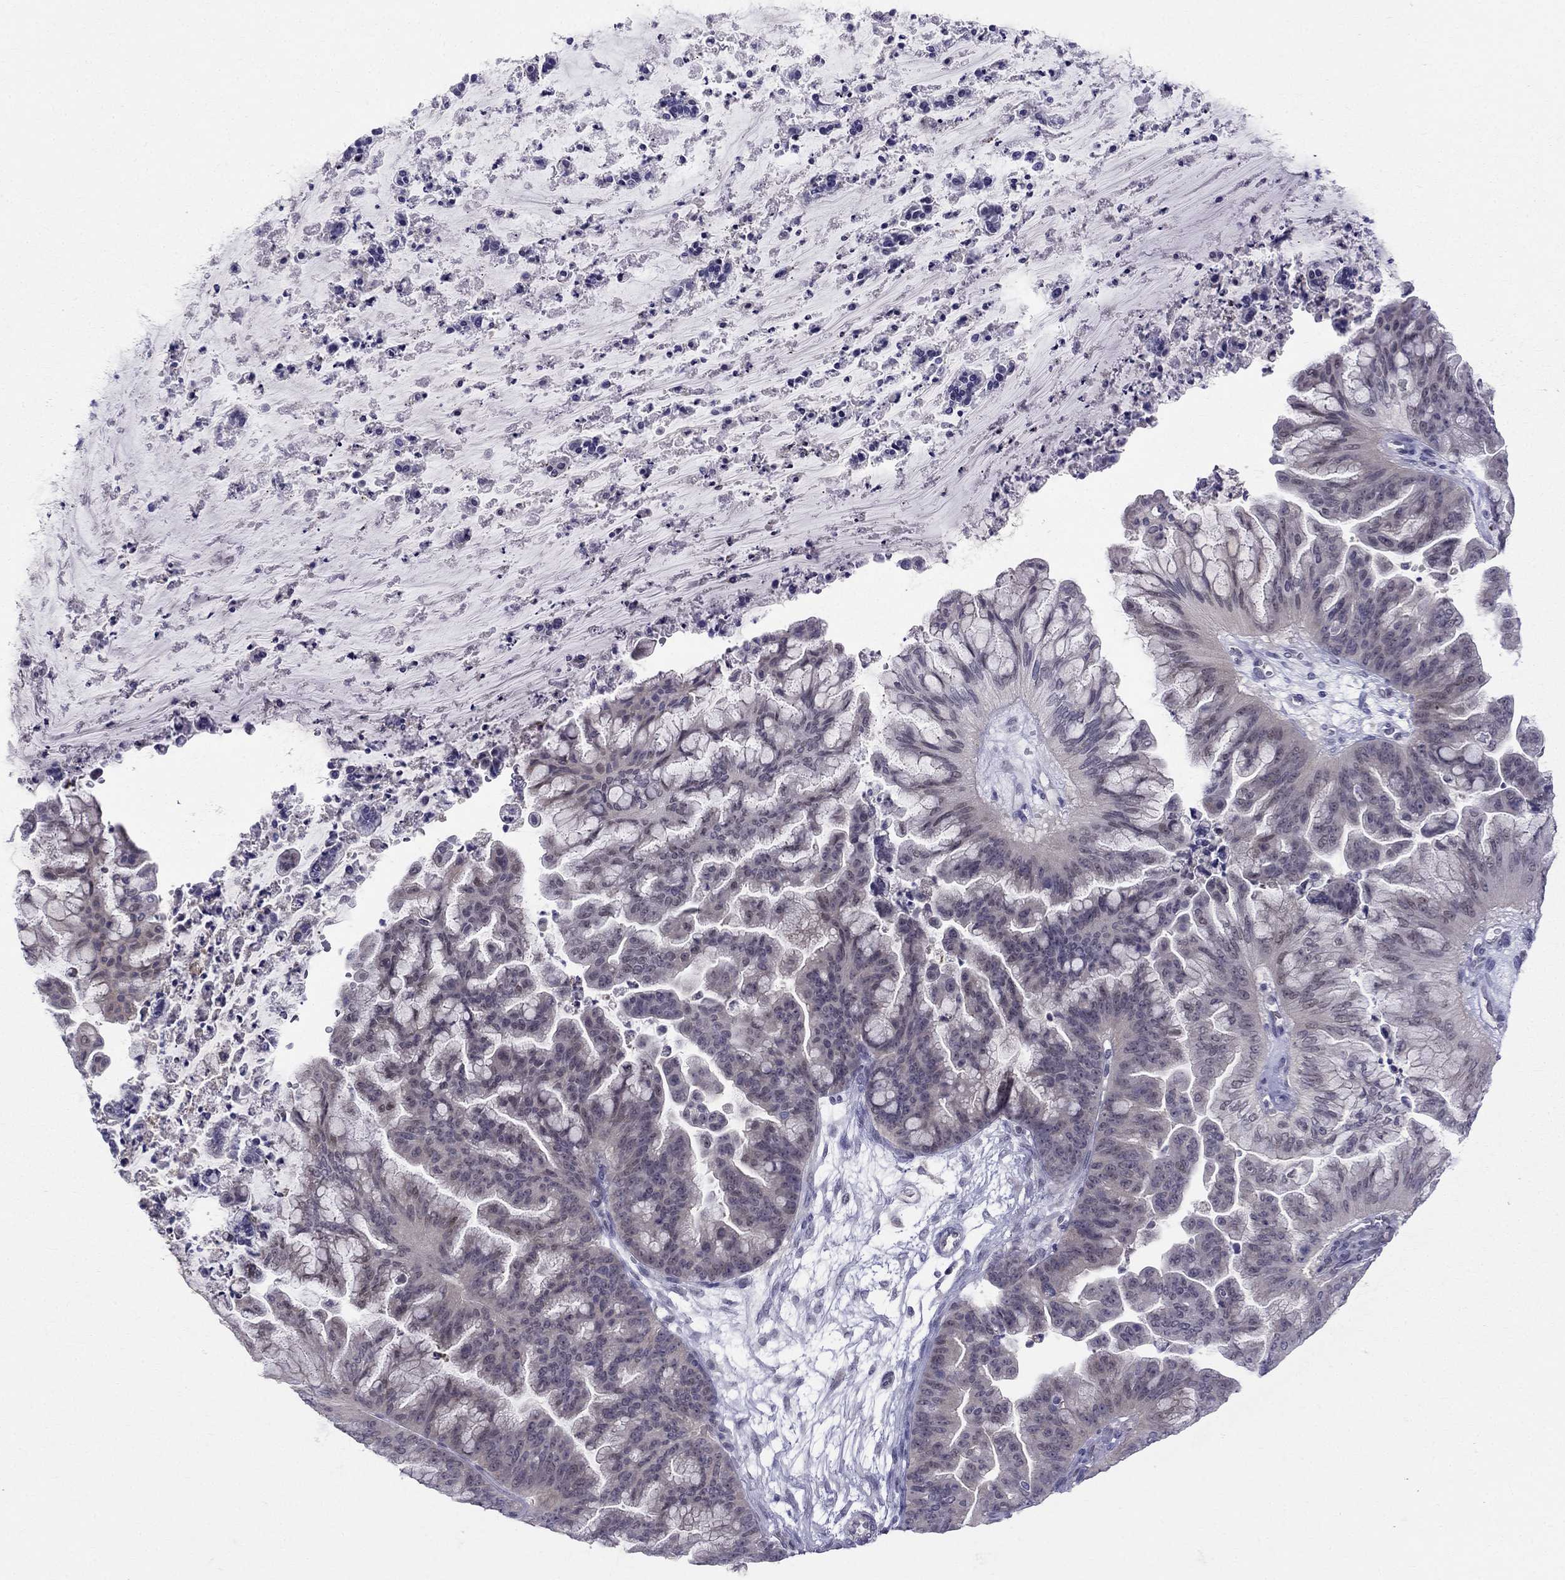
{"staining": {"intensity": "negative", "quantity": "none", "location": "none"}, "tissue": "ovarian cancer", "cell_type": "Tumor cells", "image_type": "cancer", "snomed": [{"axis": "morphology", "description": "Cystadenocarcinoma, mucinous, NOS"}, {"axis": "topography", "description": "Ovary"}], "caption": "The photomicrograph displays no staining of tumor cells in ovarian mucinous cystadenocarcinoma.", "gene": "BAG5", "patient": {"sex": "female", "age": 67}}